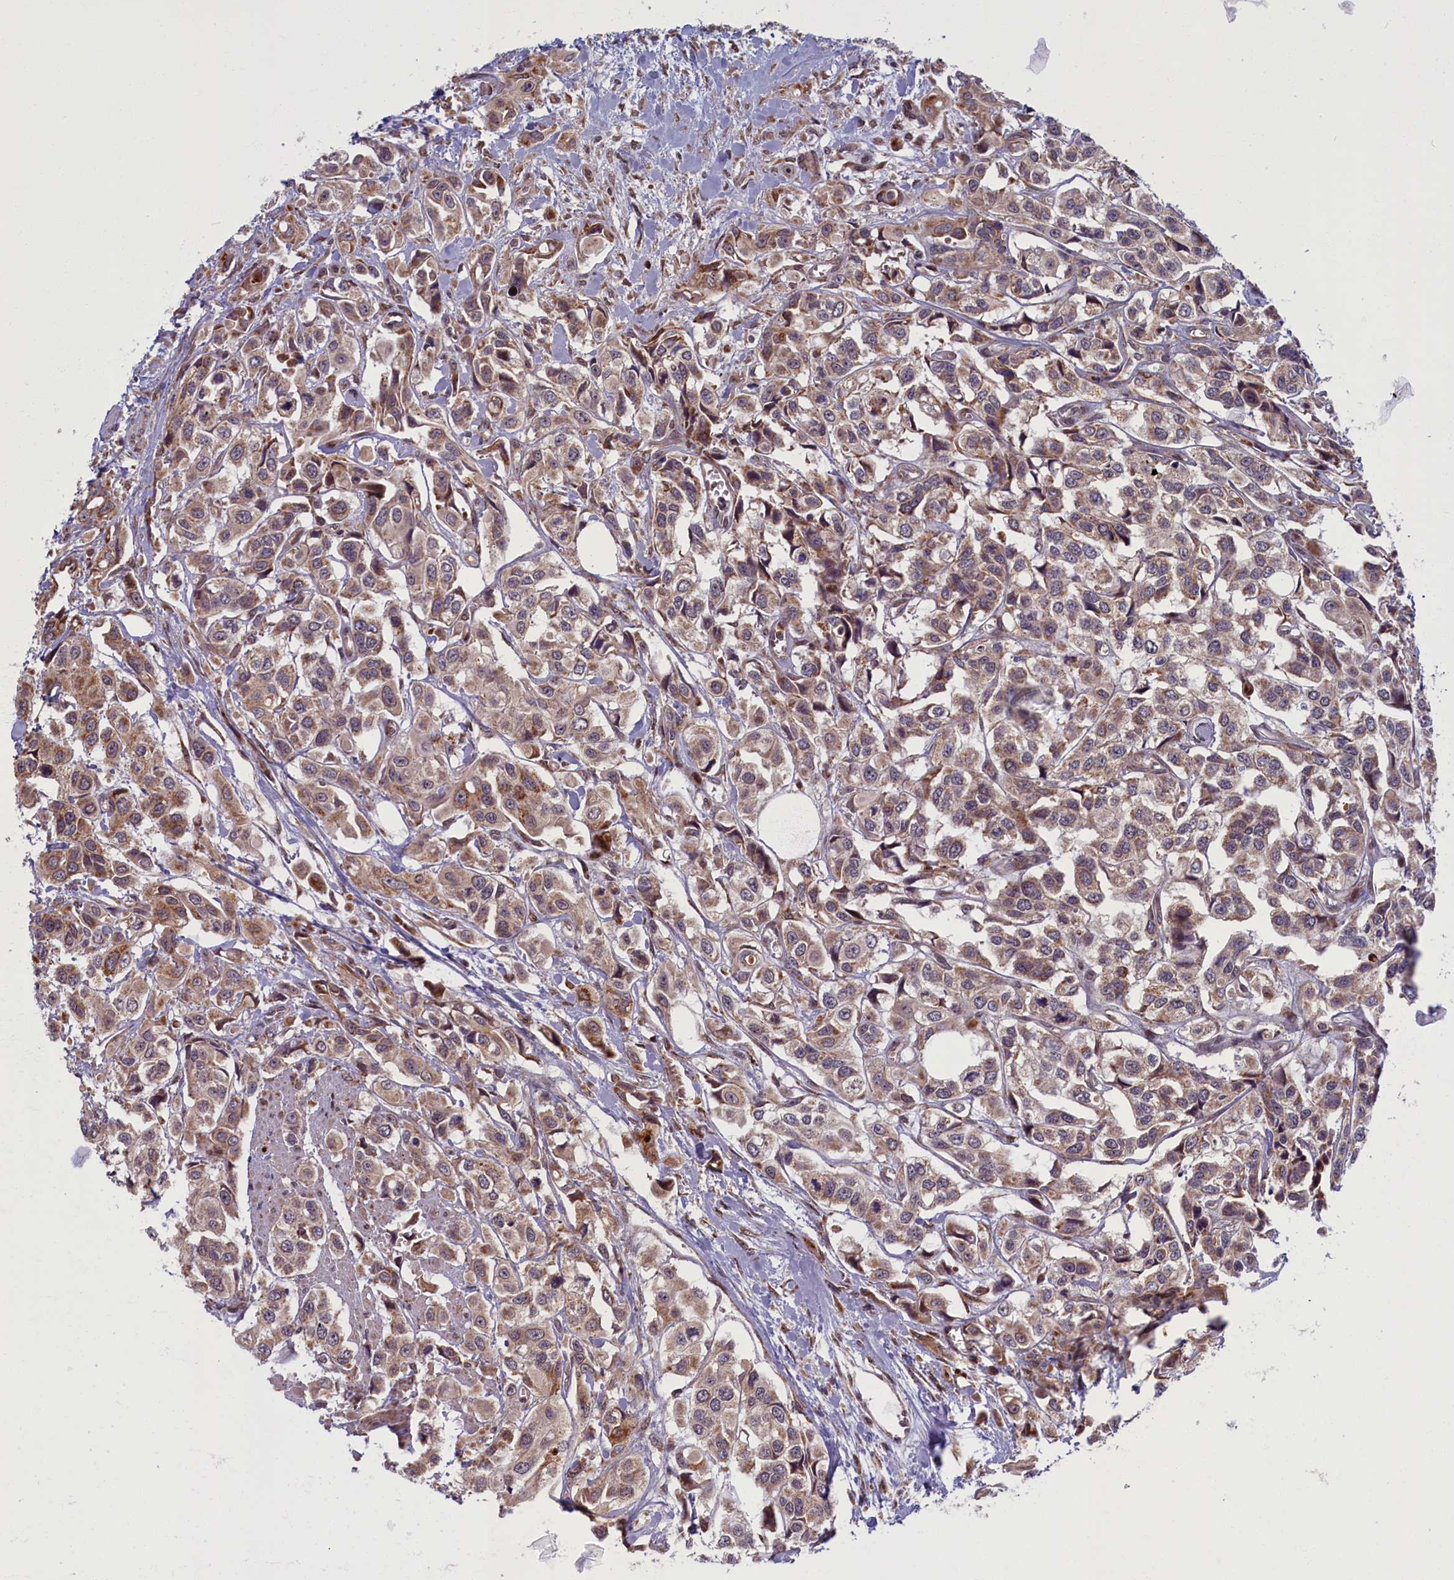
{"staining": {"intensity": "weak", "quantity": ">75%", "location": "cytoplasmic/membranous"}, "tissue": "urothelial cancer", "cell_type": "Tumor cells", "image_type": "cancer", "snomed": [{"axis": "morphology", "description": "Urothelial carcinoma, High grade"}, {"axis": "topography", "description": "Urinary bladder"}], "caption": "About >75% of tumor cells in human urothelial carcinoma (high-grade) exhibit weak cytoplasmic/membranous protein staining as visualized by brown immunohistochemical staining.", "gene": "PLA2G10", "patient": {"sex": "male", "age": 67}}